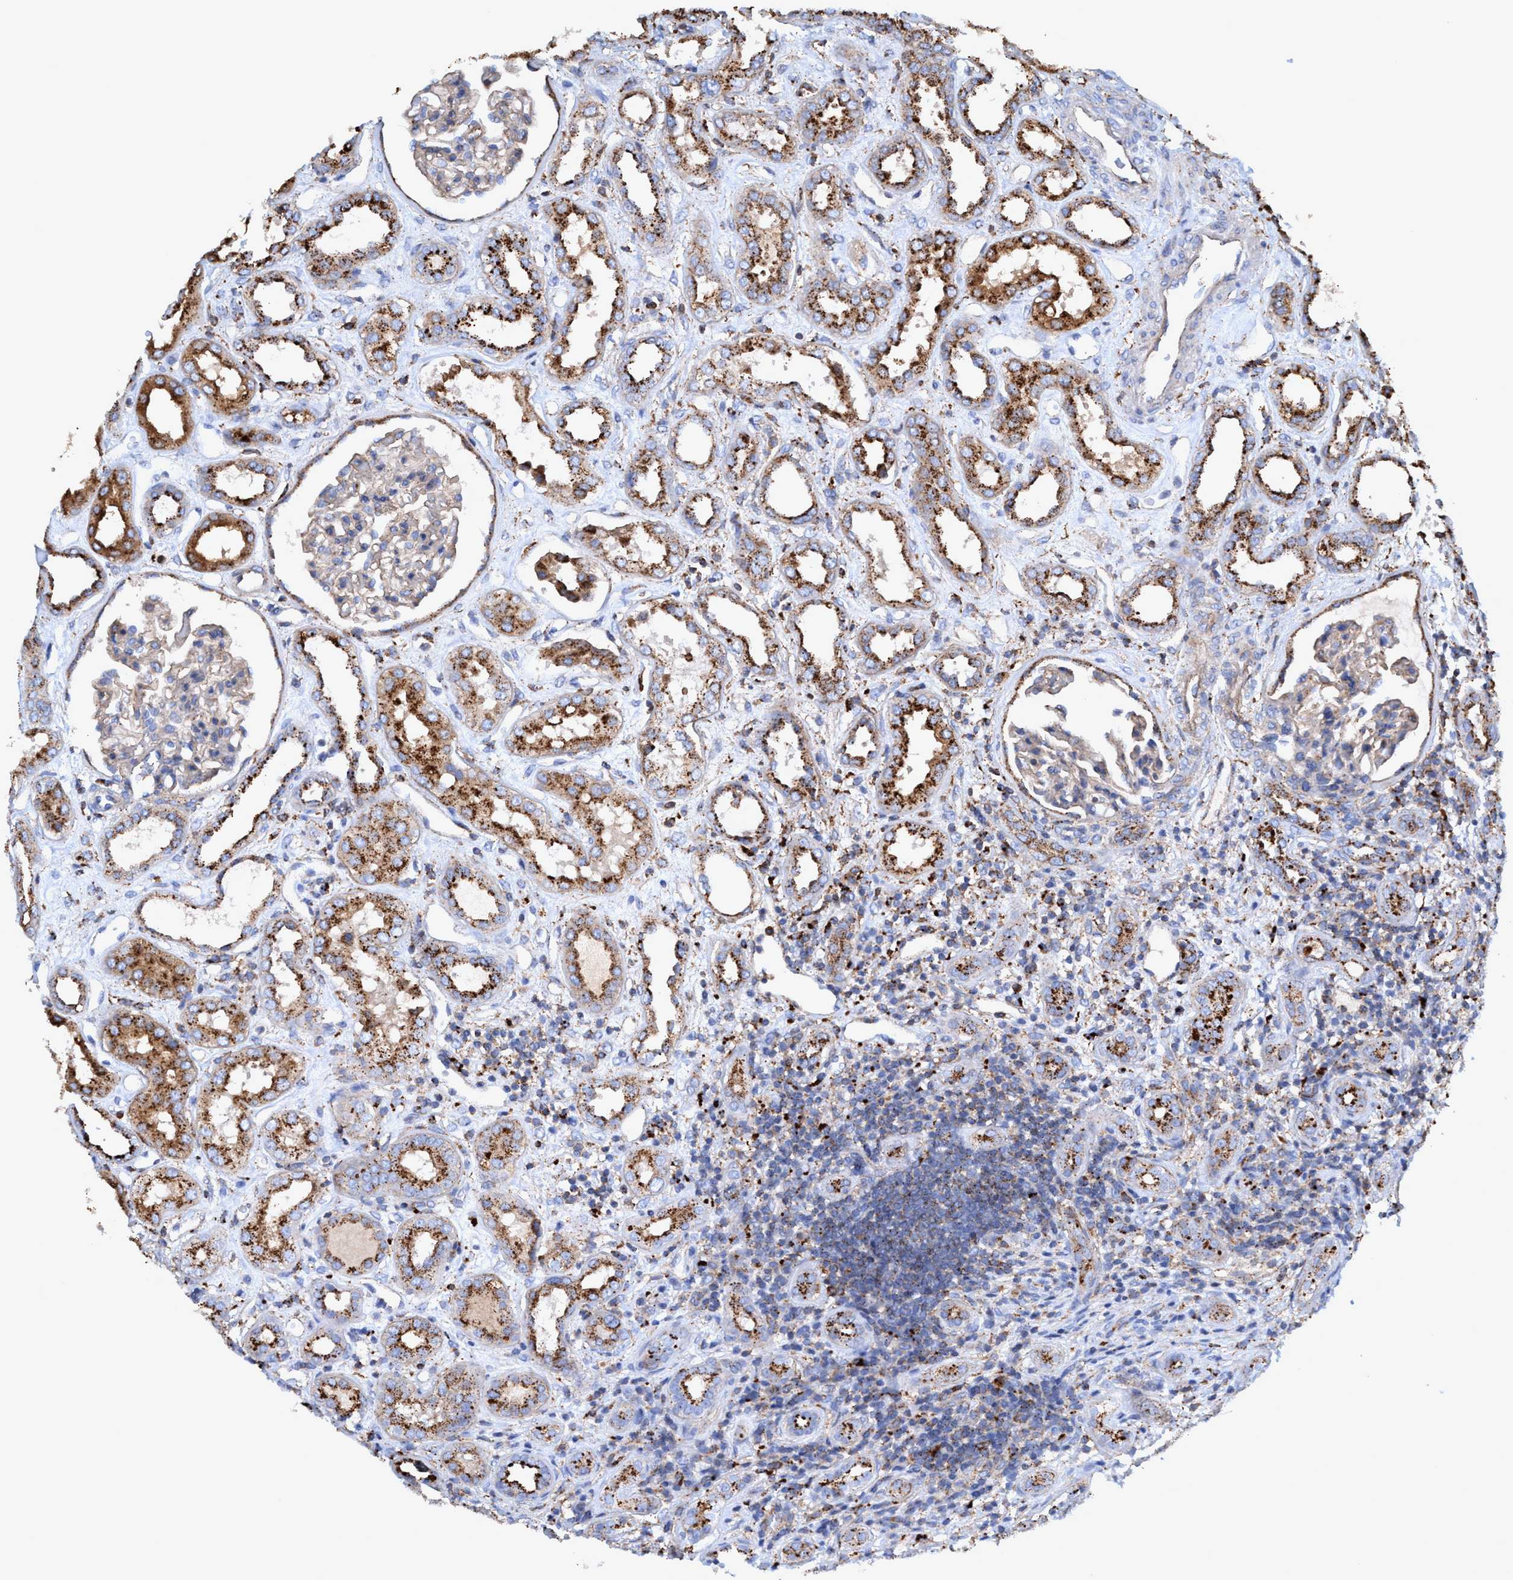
{"staining": {"intensity": "weak", "quantity": "25%-75%", "location": "cytoplasmic/membranous"}, "tissue": "kidney", "cell_type": "Cells in glomeruli", "image_type": "normal", "snomed": [{"axis": "morphology", "description": "Normal tissue, NOS"}, {"axis": "topography", "description": "Kidney"}], "caption": "Protein expression analysis of unremarkable human kidney reveals weak cytoplasmic/membranous staining in about 25%-75% of cells in glomeruli. (Stains: DAB in brown, nuclei in blue, Microscopy: brightfield microscopy at high magnification).", "gene": "TRIM65", "patient": {"sex": "male", "age": 59}}